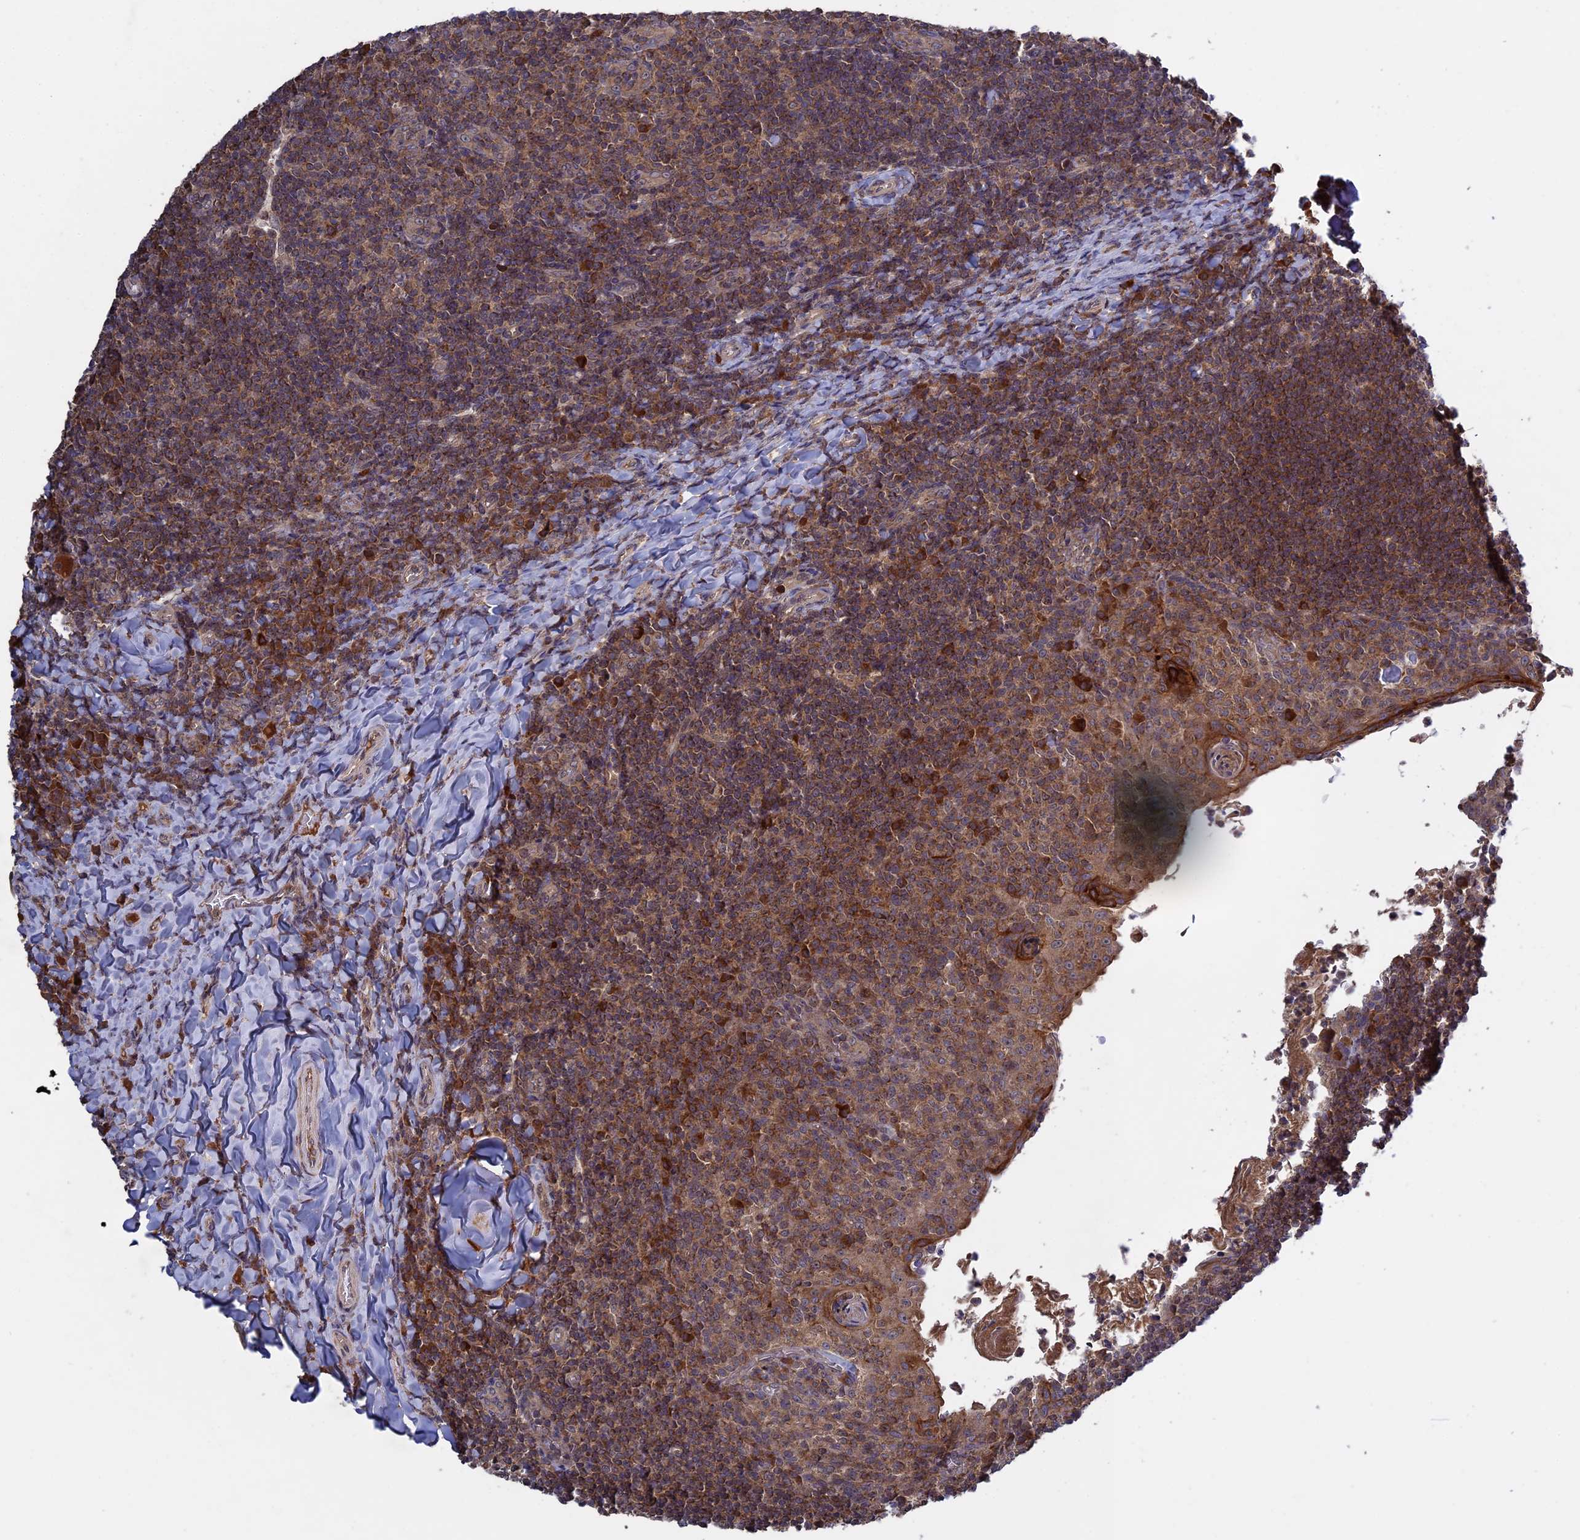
{"staining": {"intensity": "moderate", "quantity": "25%-75%", "location": "cytoplasmic/membranous"}, "tissue": "tonsil", "cell_type": "Germinal center cells", "image_type": "normal", "snomed": [{"axis": "morphology", "description": "Normal tissue, NOS"}, {"axis": "topography", "description": "Tonsil"}], "caption": "This micrograph displays immunohistochemistry staining of benign tonsil, with medium moderate cytoplasmic/membranous staining in about 25%-75% of germinal center cells.", "gene": "RAB15", "patient": {"sex": "female", "age": 10}}